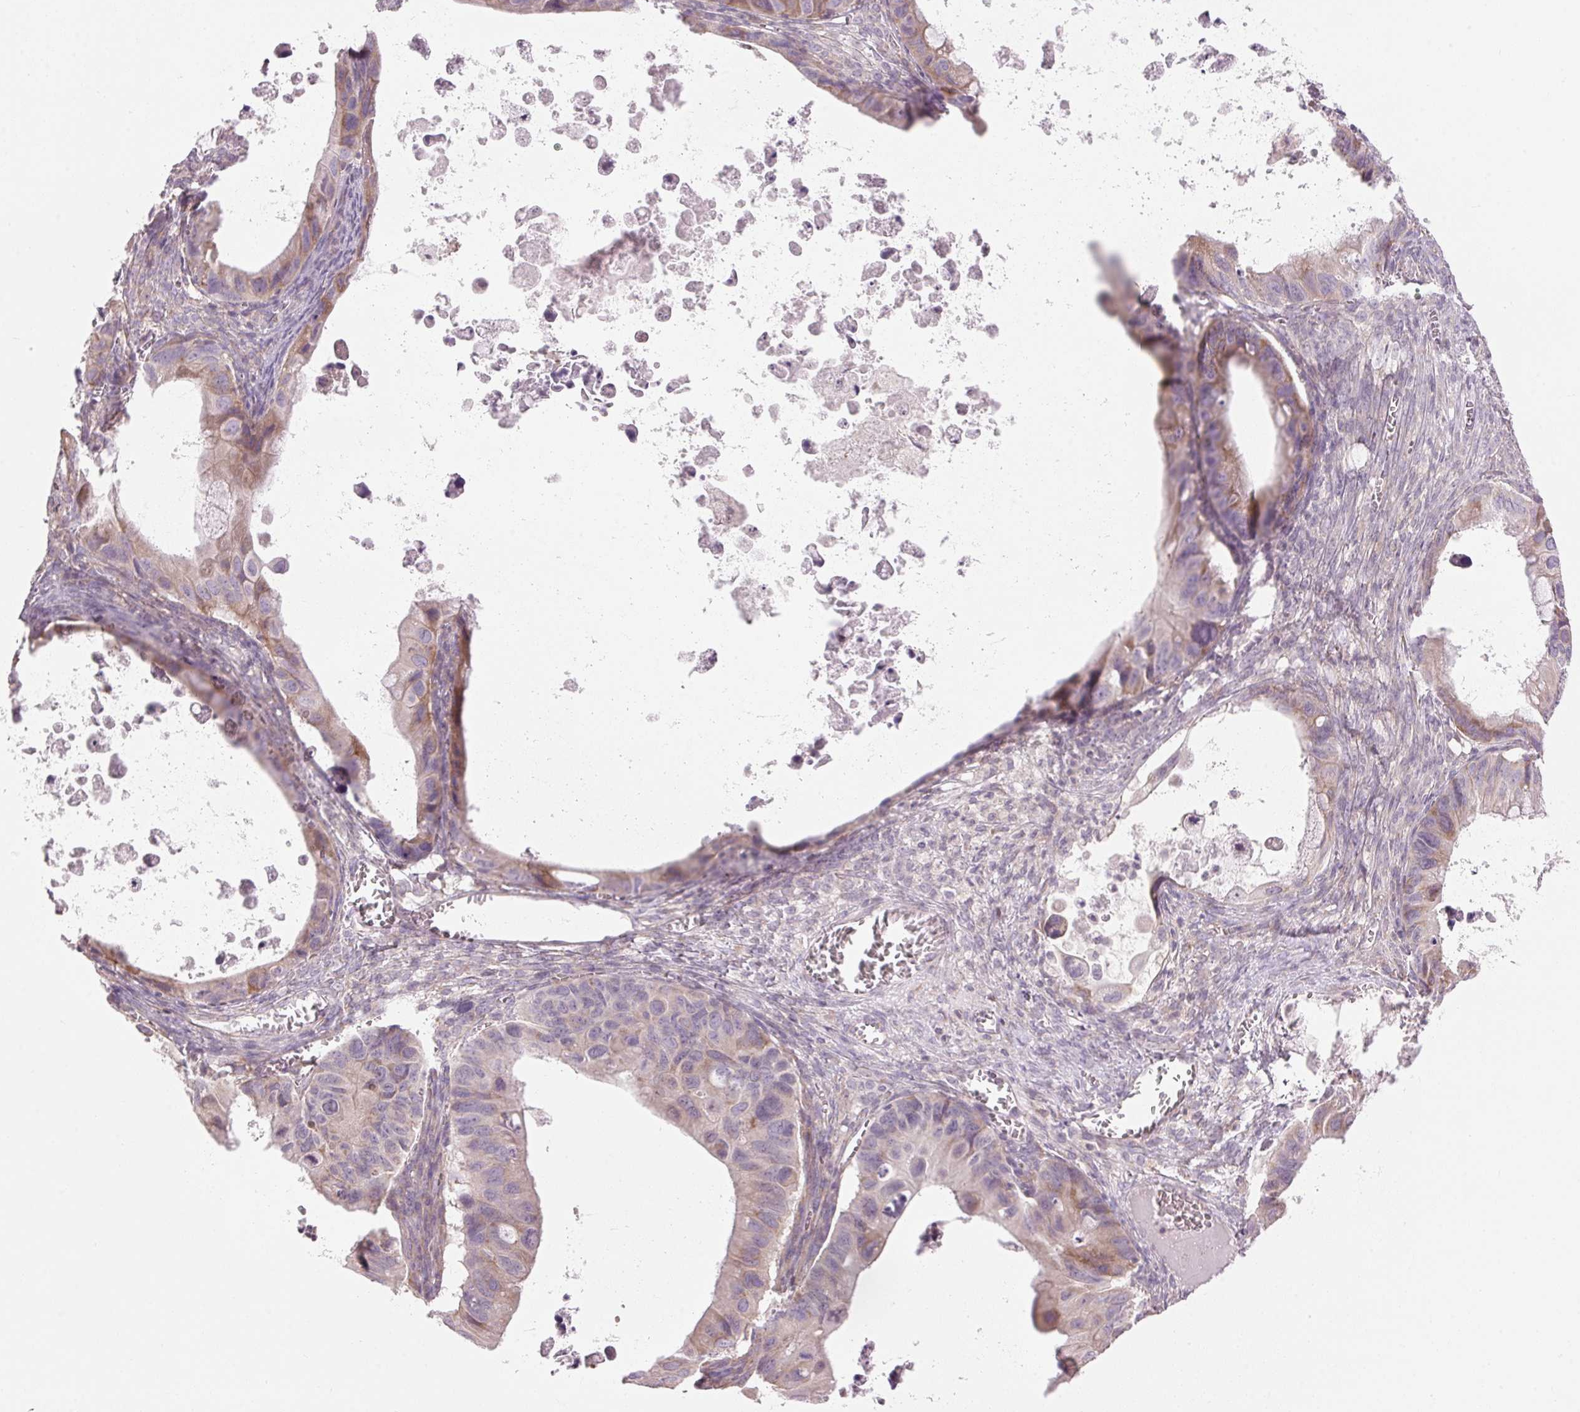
{"staining": {"intensity": "weak", "quantity": ">75%", "location": "cytoplasmic/membranous"}, "tissue": "ovarian cancer", "cell_type": "Tumor cells", "image_type": "cancer", "snomed": [{"axis": "morphology", "description": "Cystadenocarcinoma, mucinous, NOS"}, {"axis": "topography", "description": "Ovary"}], "caption": "Ovarian cancer (mucinous cystadenocarcinoma) stained with a protein marker exhibits weak staining in tumor cells.", "gene": "GNMT", "patient": {"sex": "female", "age": 64}}